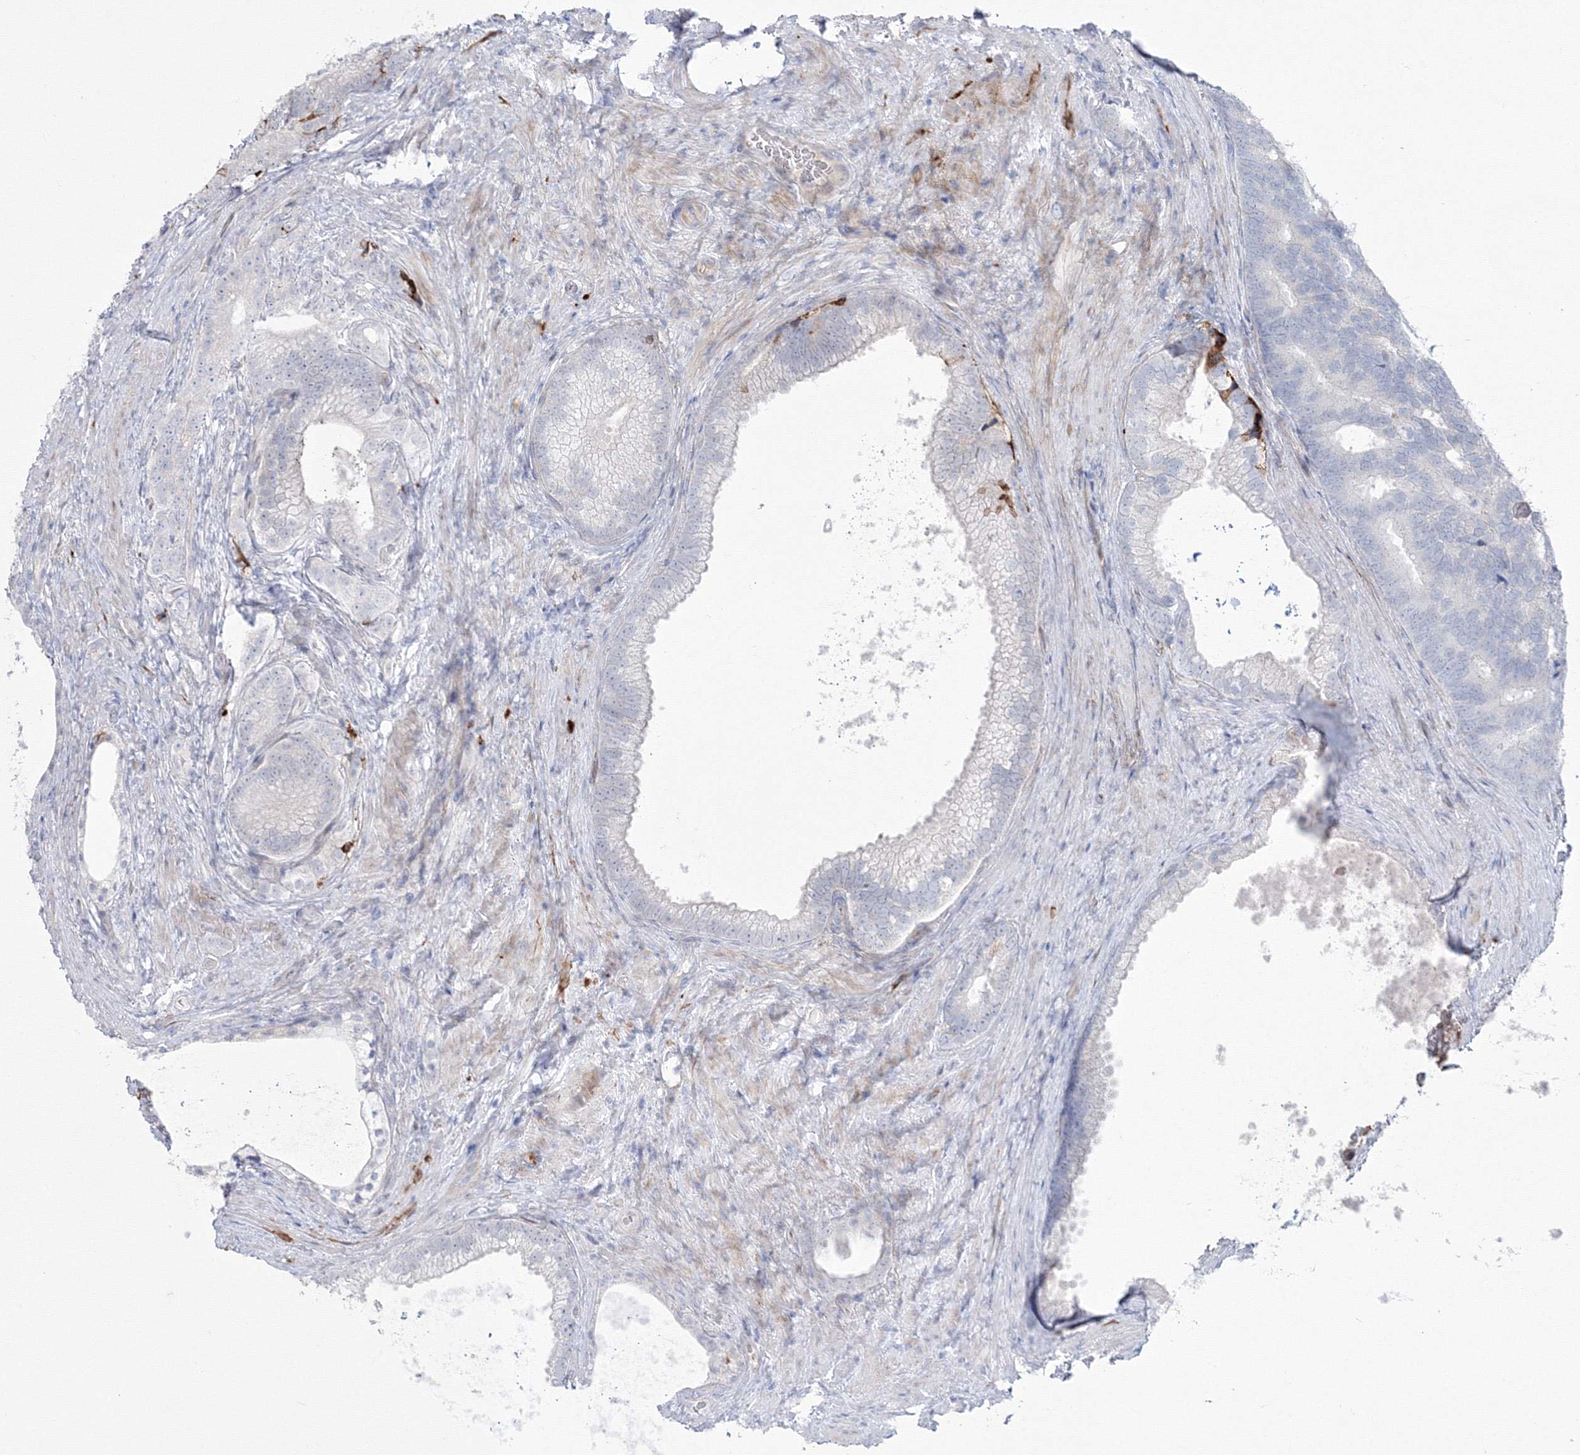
{"staining": {"intensity": "negative", "quantity": "none", "location": "none"}, "tissue": "prostate cancer", "cell_type": "Tumor cells", "image_type": "cancer", "snomed": [{"axis": "morphology", "description": "Adenocarcinoma, Low grade"}, {"axis": "topography", "description": "Prostate"}], "caption": "This micrograph is of prostate low-grade adenocarcinoma stained with immunohistochemistry (IHC) to label a protein in brown with the nuclei are counter-stained blue. There is no positivity in tumor cells. Brightfield microscopy of IHC stained with DAB (3,3'-diaminobenzidine) (brown) and hematoxylin (blue), captured at high magnification.", "gene": "HYAL2", "patient": {"sex": "male", "age": 71}}